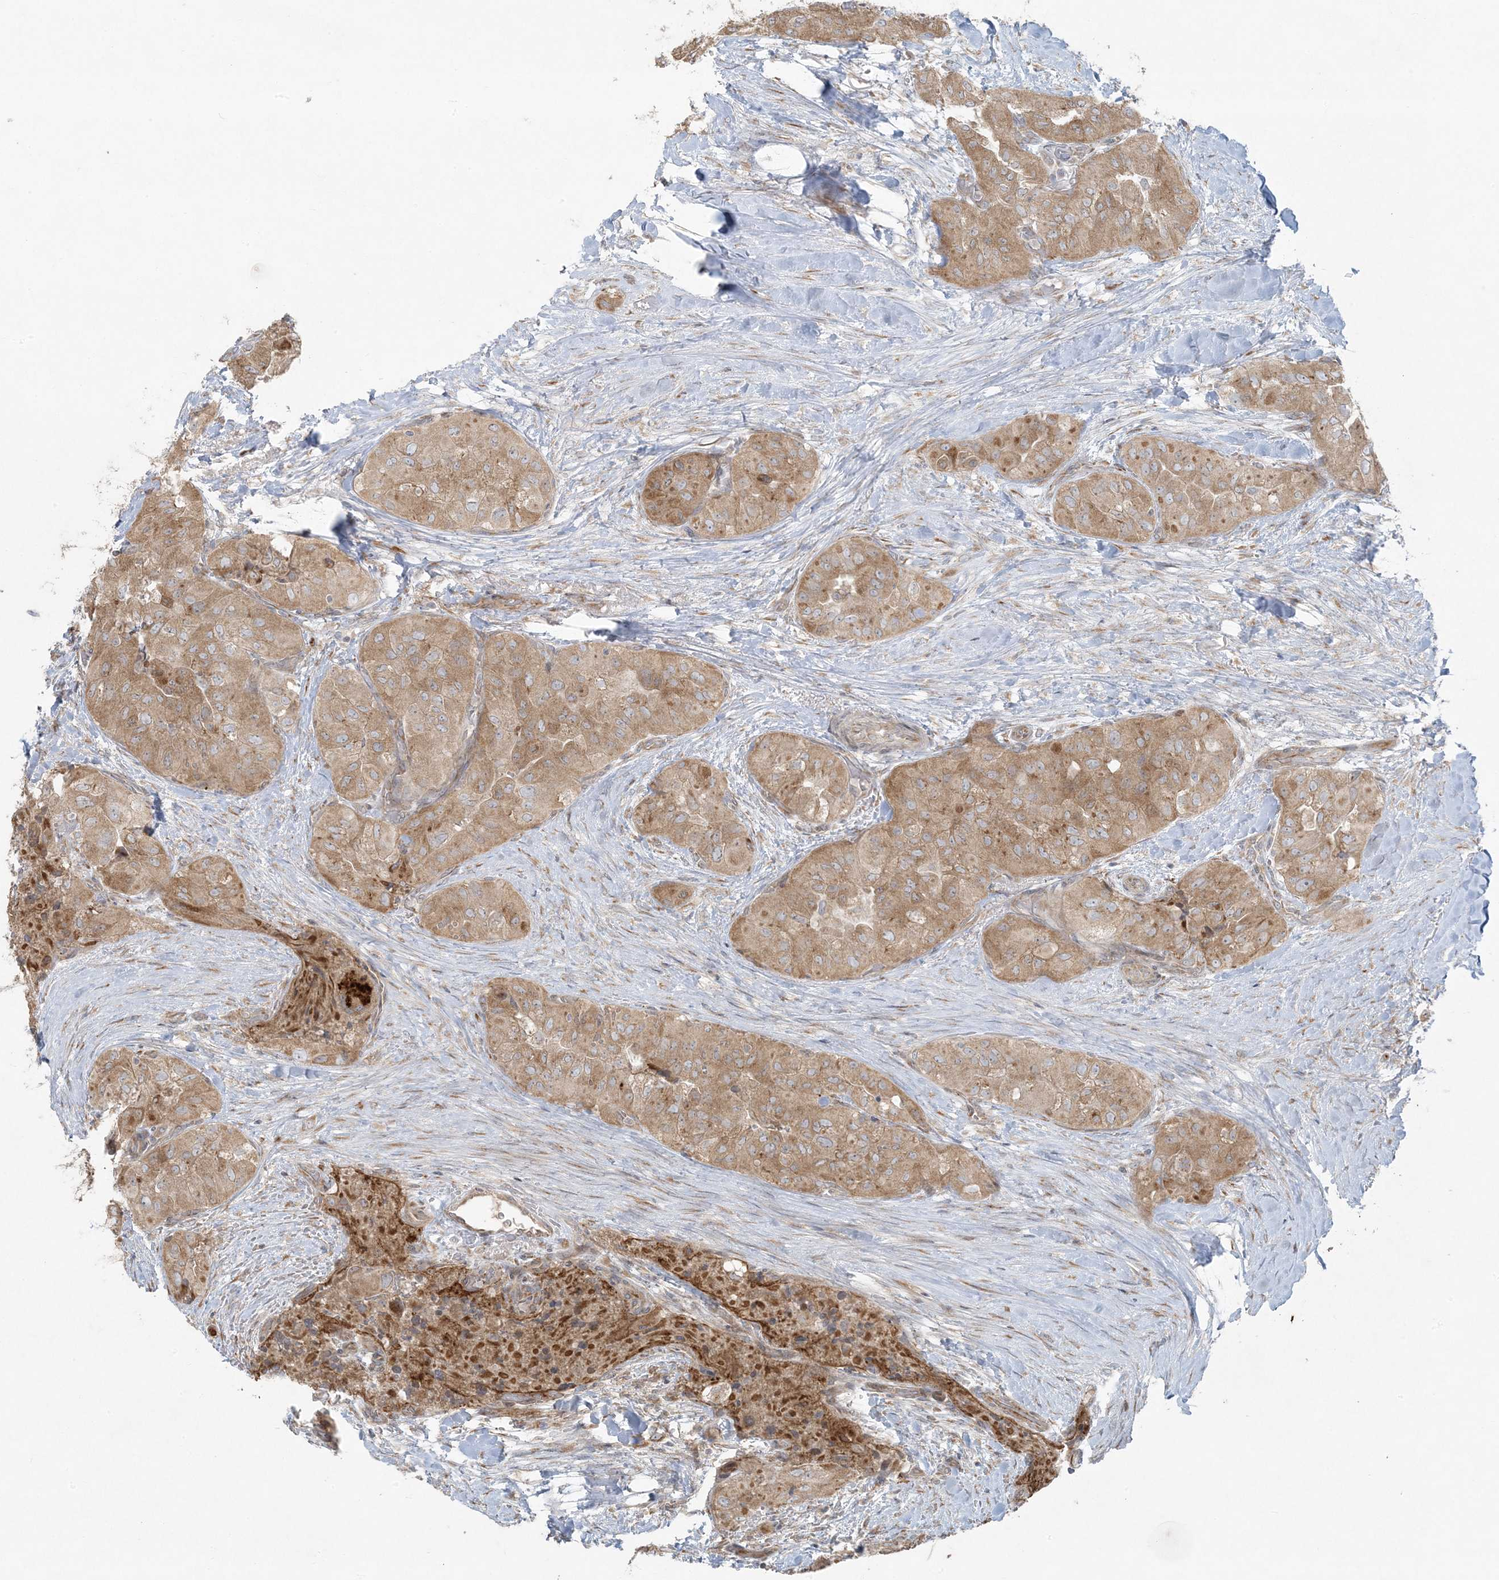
{"staining": {"intensity": "moderate", "quantity": ">75%", "location": "cytoplasmic/membranous"}, "tissue": "thyroid cancer", "cell_type": "Tumor cells", "image_type": "cancer", "snomed": [{"axis": "morphology", "description": "Papillary adenocarcinoma, NOS"}, {"axis": "topography", "description": "Thyroid gland"}], "caption": "Moderate cytoplasmic/membranous protein positivity is appreciated in about >75% of tumor cells in thyroid cancer (papillary adenocarcinoma). Nuclei are stained in blue.", "gene": "ZNF263", "patient": {"sex": "female", "age": 59}}